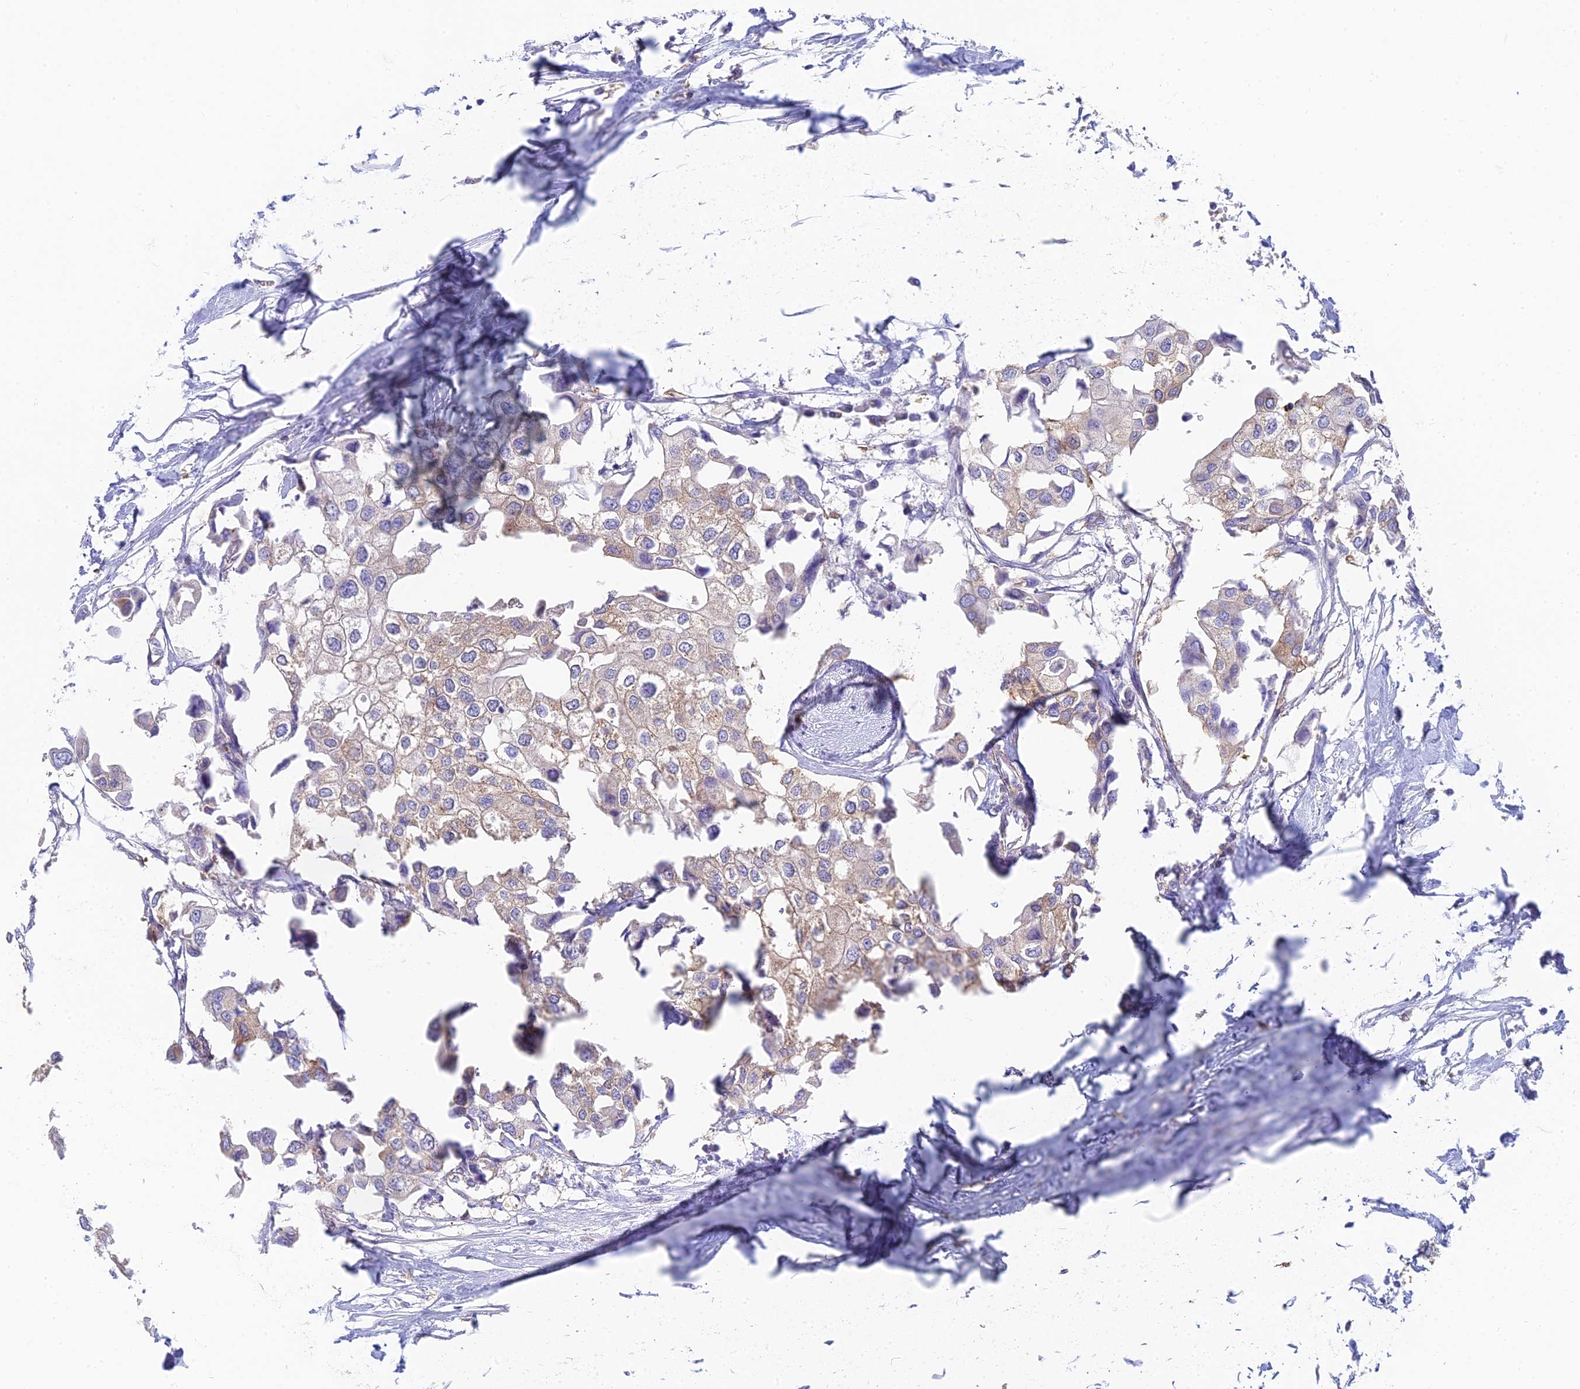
{"staining": {"intensity": "weak", "quantity": ">75%", "location": "cytoplasmic/membranous"}, "tissue": "urothelial cancer", "cell_type": "Tumor cells", "image_type": "cancer", "snomed": [{"axis": "morphology", "description": "Urothelial carcinoma, High grade"}, {"axis": "topography", "description": "Urinary bladder"}], "caption": "Immunohistochemistry (IHC) (DAB (3,3'-diaminobenzidine)) staining of human high-grade urothelial carcinoma exhibits weak cytoplasmic/membranous protein positivity in approximately >75% of tumor cells. (DAB (3,3'-diaminobenzidine) IHC, brown staining for protein, blue staining for nuclei).", "gene": "STRN4", "patient": {"sex": "male", "age": 64}}